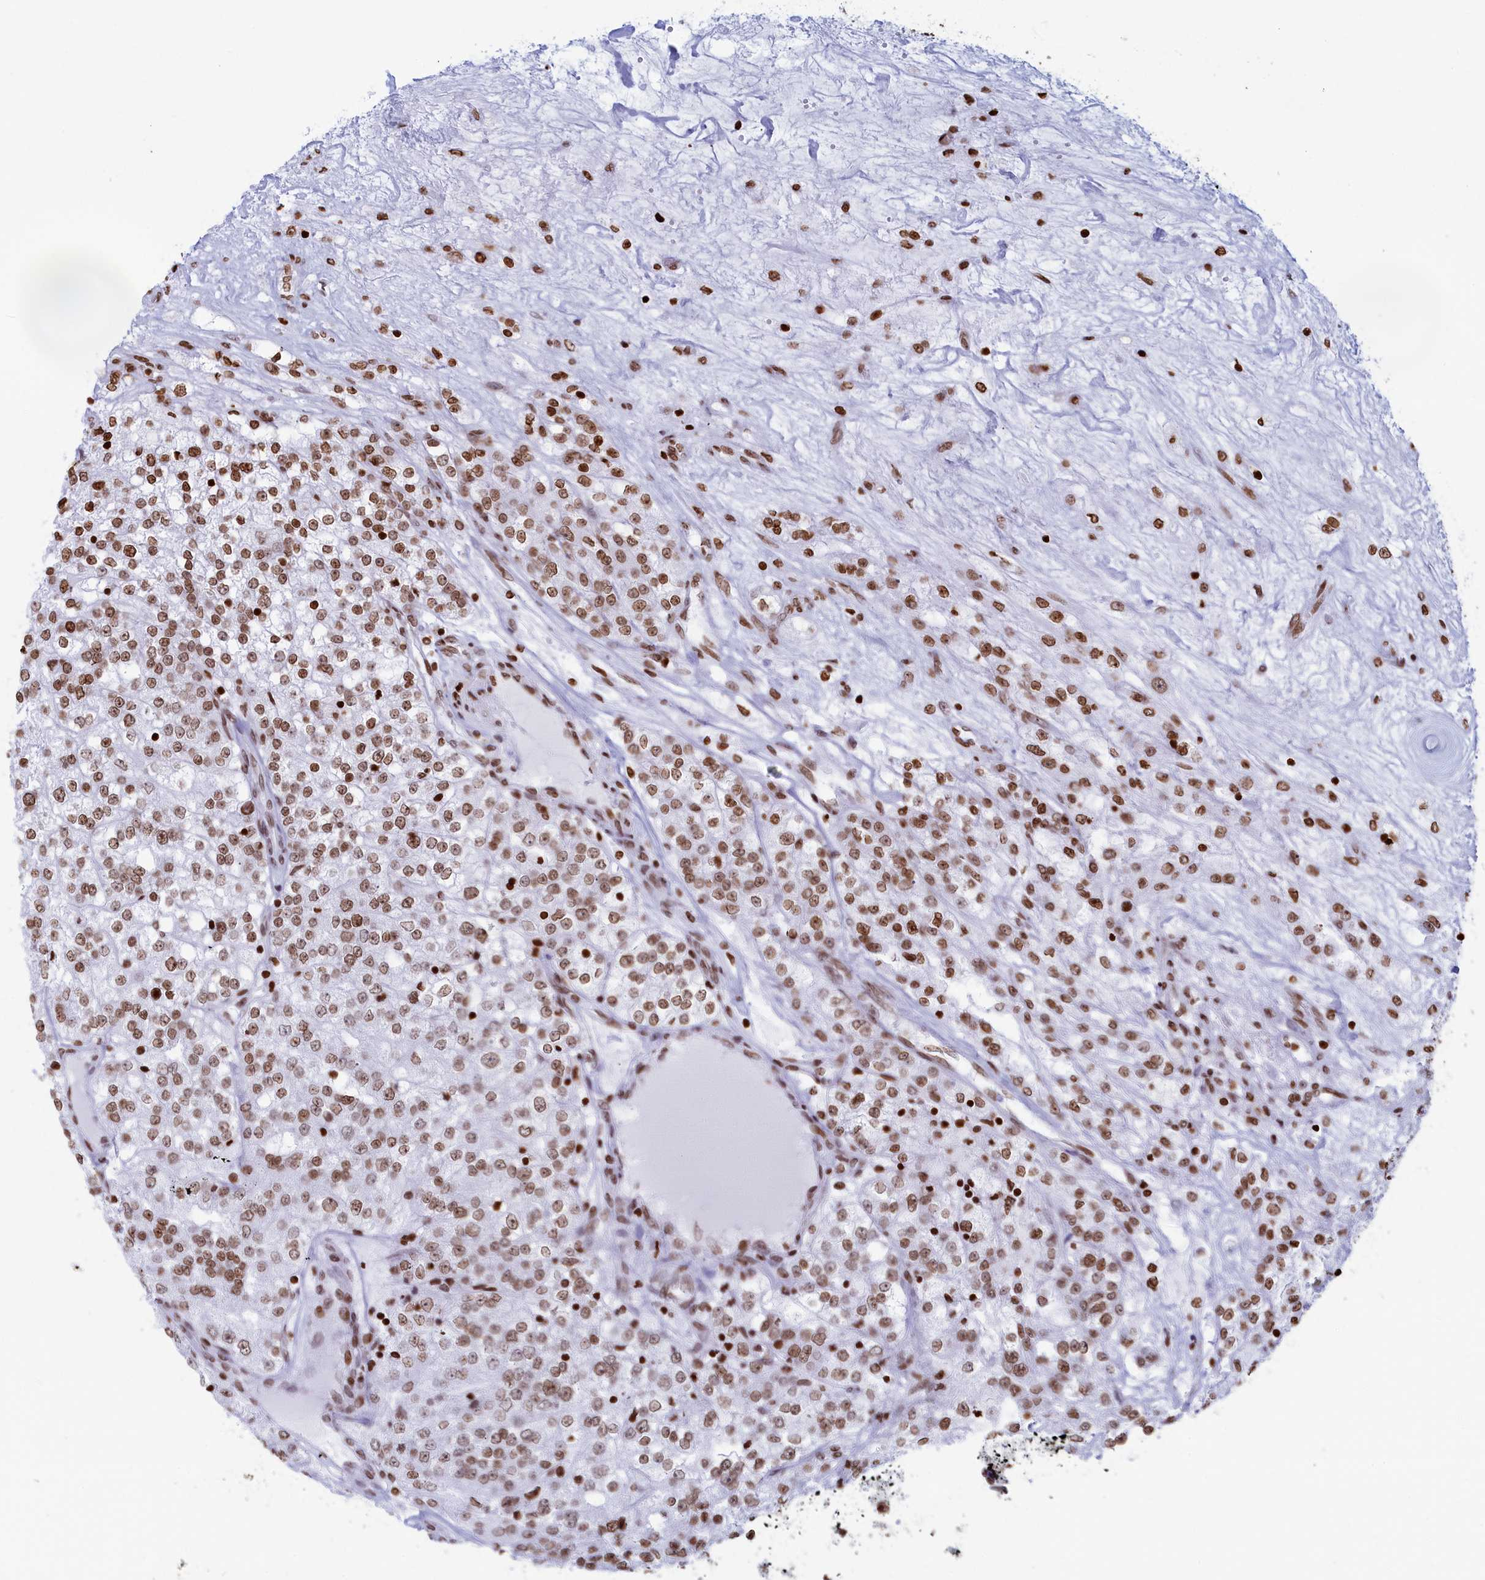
{"staining": {"intensity": "moderate", "quantity": ">75%", "location": "nuclear"}, "tissue": "renal cancer", "cell_type": "Tumor cells", "image_type": "cancer", "snomed": [{"axis": "morphology", "description": "Adenocarcinoma, NOS"}, {"axis": "topography", "description": "Kidney"}], "caption": "Immunohistochemistry of renal cancer (adenocarcinoma) exhibits medium levels of moderate nuclear positivity in about >75% of tumor cells.", "gene": "APOBEC3A", "patient": {"sex": "female", "age": 63}}